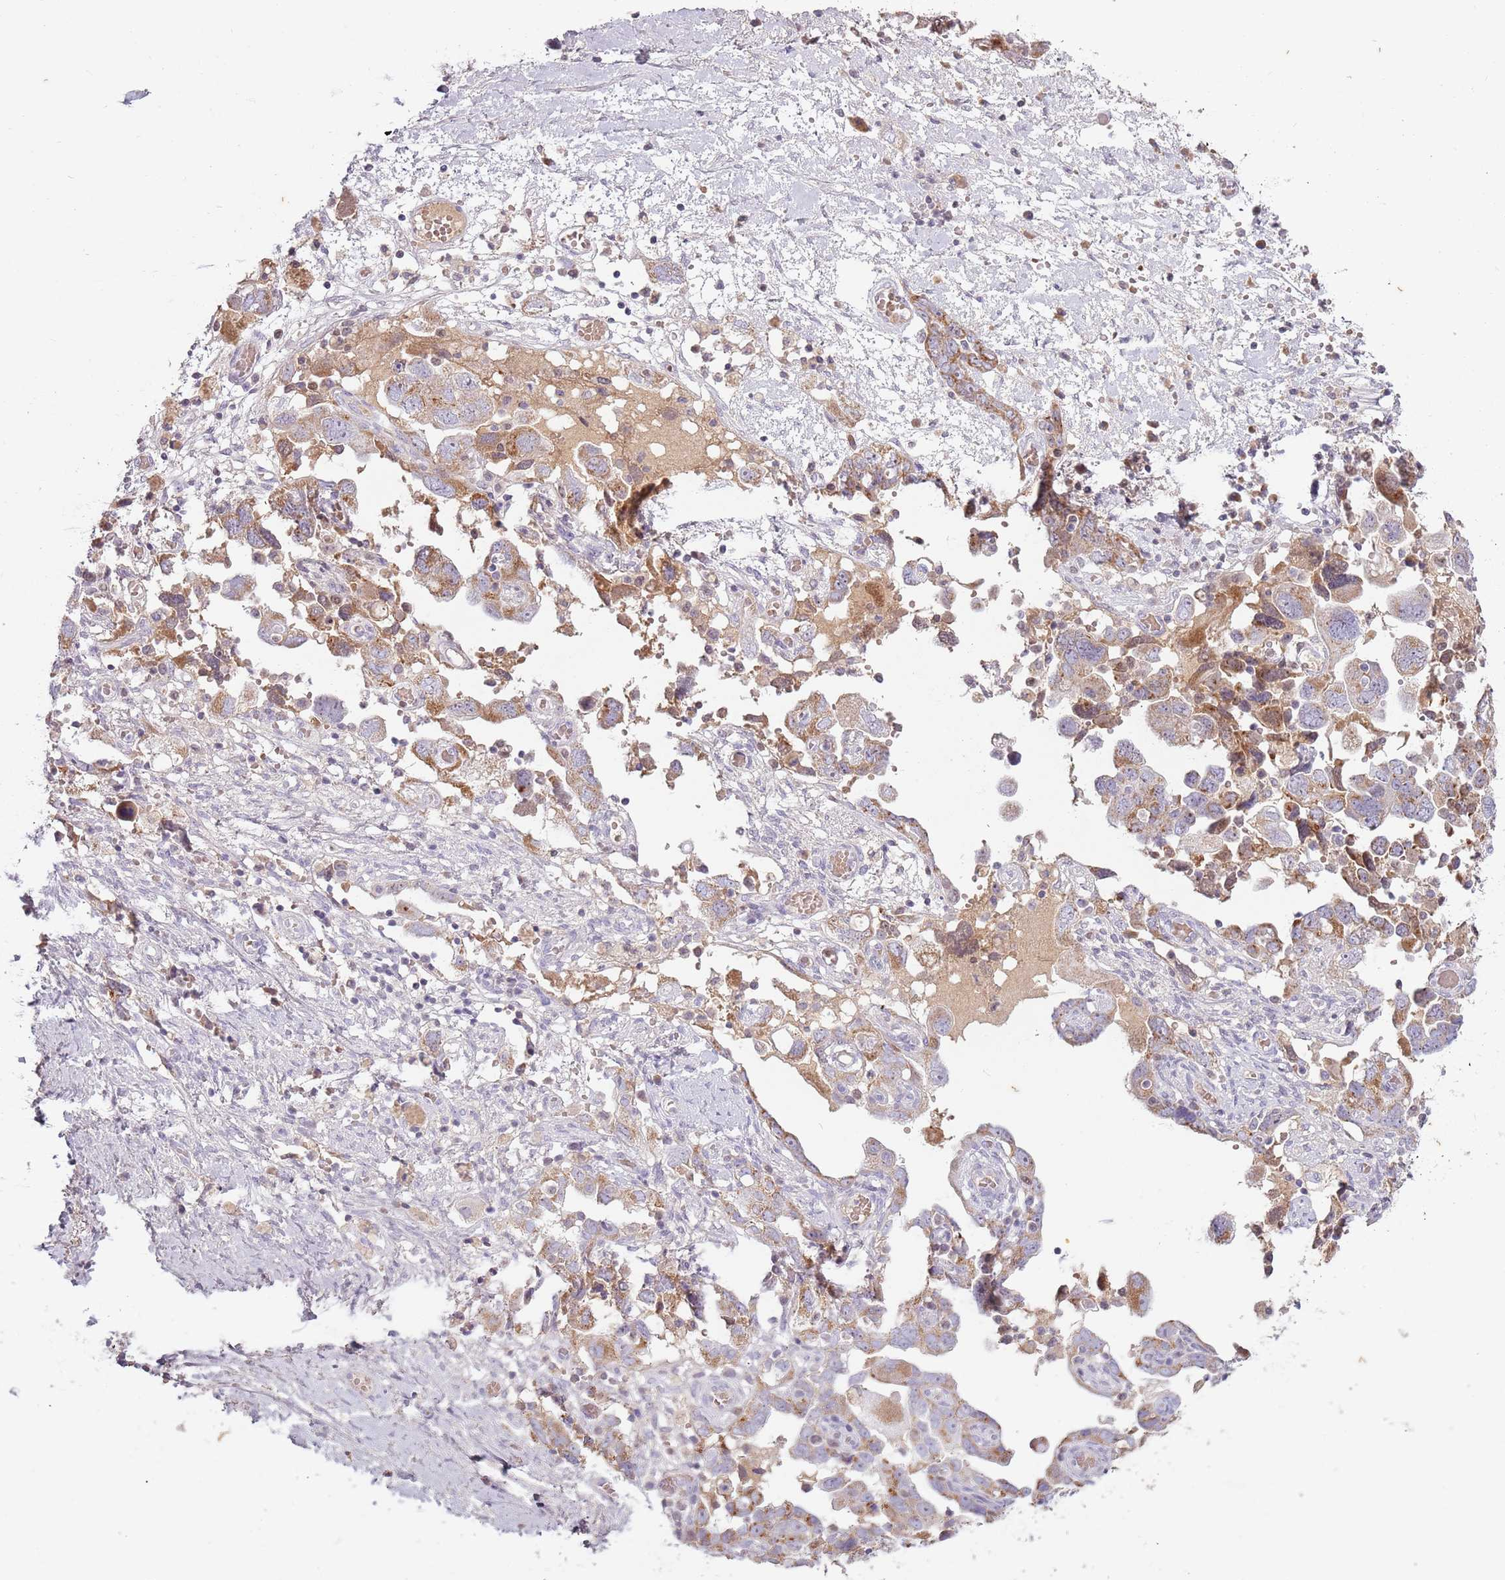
{"staining": {"intensity": "moderate", "quantity": ">75%", "location": "cytoplasmic/membranous"}, "tissue": "ovarian cancer", "cell_type": "Tumor cells", "image_type": "cancer", "snomed": [{"axis": "morphology", "description": "Carcinoma, NOS"}, {"axis": "morphology", "description": "Cystadenocarcinoma, serous, NOS"}, {"axis": "topography", "description": "Ovary"}], "caption": "Moderate cytoplasmic/membranous expression for a protein is appreciated in approximately >75% of tumor cells of ovarian cancer (serous cystadenocarcinoma) using immunohistochemistry.", "gene": "SYS1", "patient": {"sex": "female", "age": 69}}